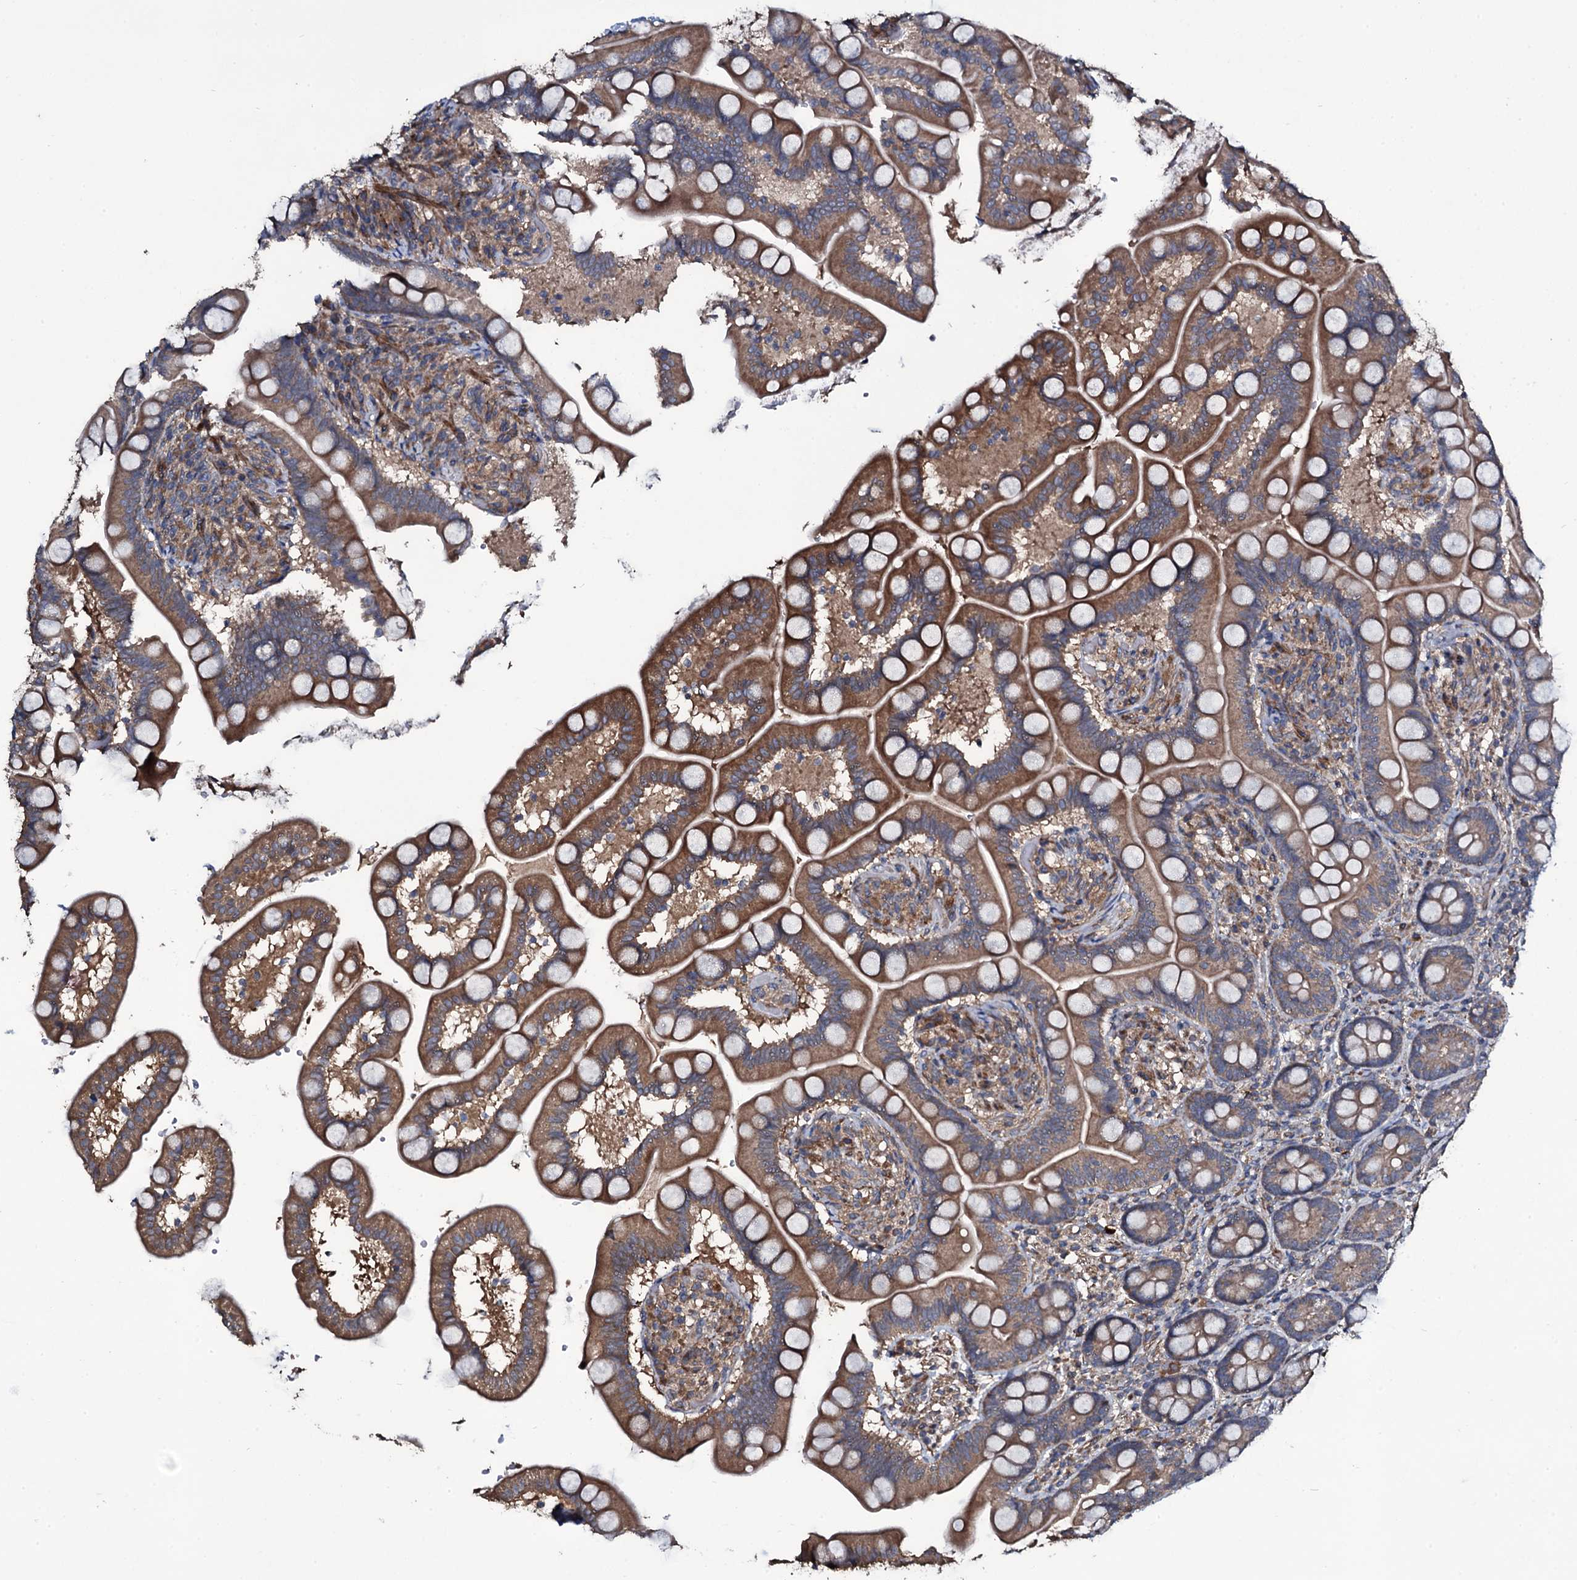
{"staining": {"intensity": "moderate", "quantity": ">75%", "location": "cytoplasmic/membranous"}, "tissue": "small intestine", "cell_type": "Glandular cells", "image_type": "normal", "snomed": [{"axis": "morphology", "description": "Normal tissue, NOS"}, {"axis": "topography", "description": "Small intestine"}], "caption": "Immunohistochemistry (IHC) staining of normal small intestine, which displays medium levels of moderate cytoplasmic/membranous staining in approximately >75% of glandular cells indicating moderate cytoplasmic/membranous protein positivity. The staining was performed using DAB (brown) for protein detection and nuclei were counterstained in hematoxylin (blue).", "gene": "WIPF3", "patient": {"sex": "female", "age": 64}}